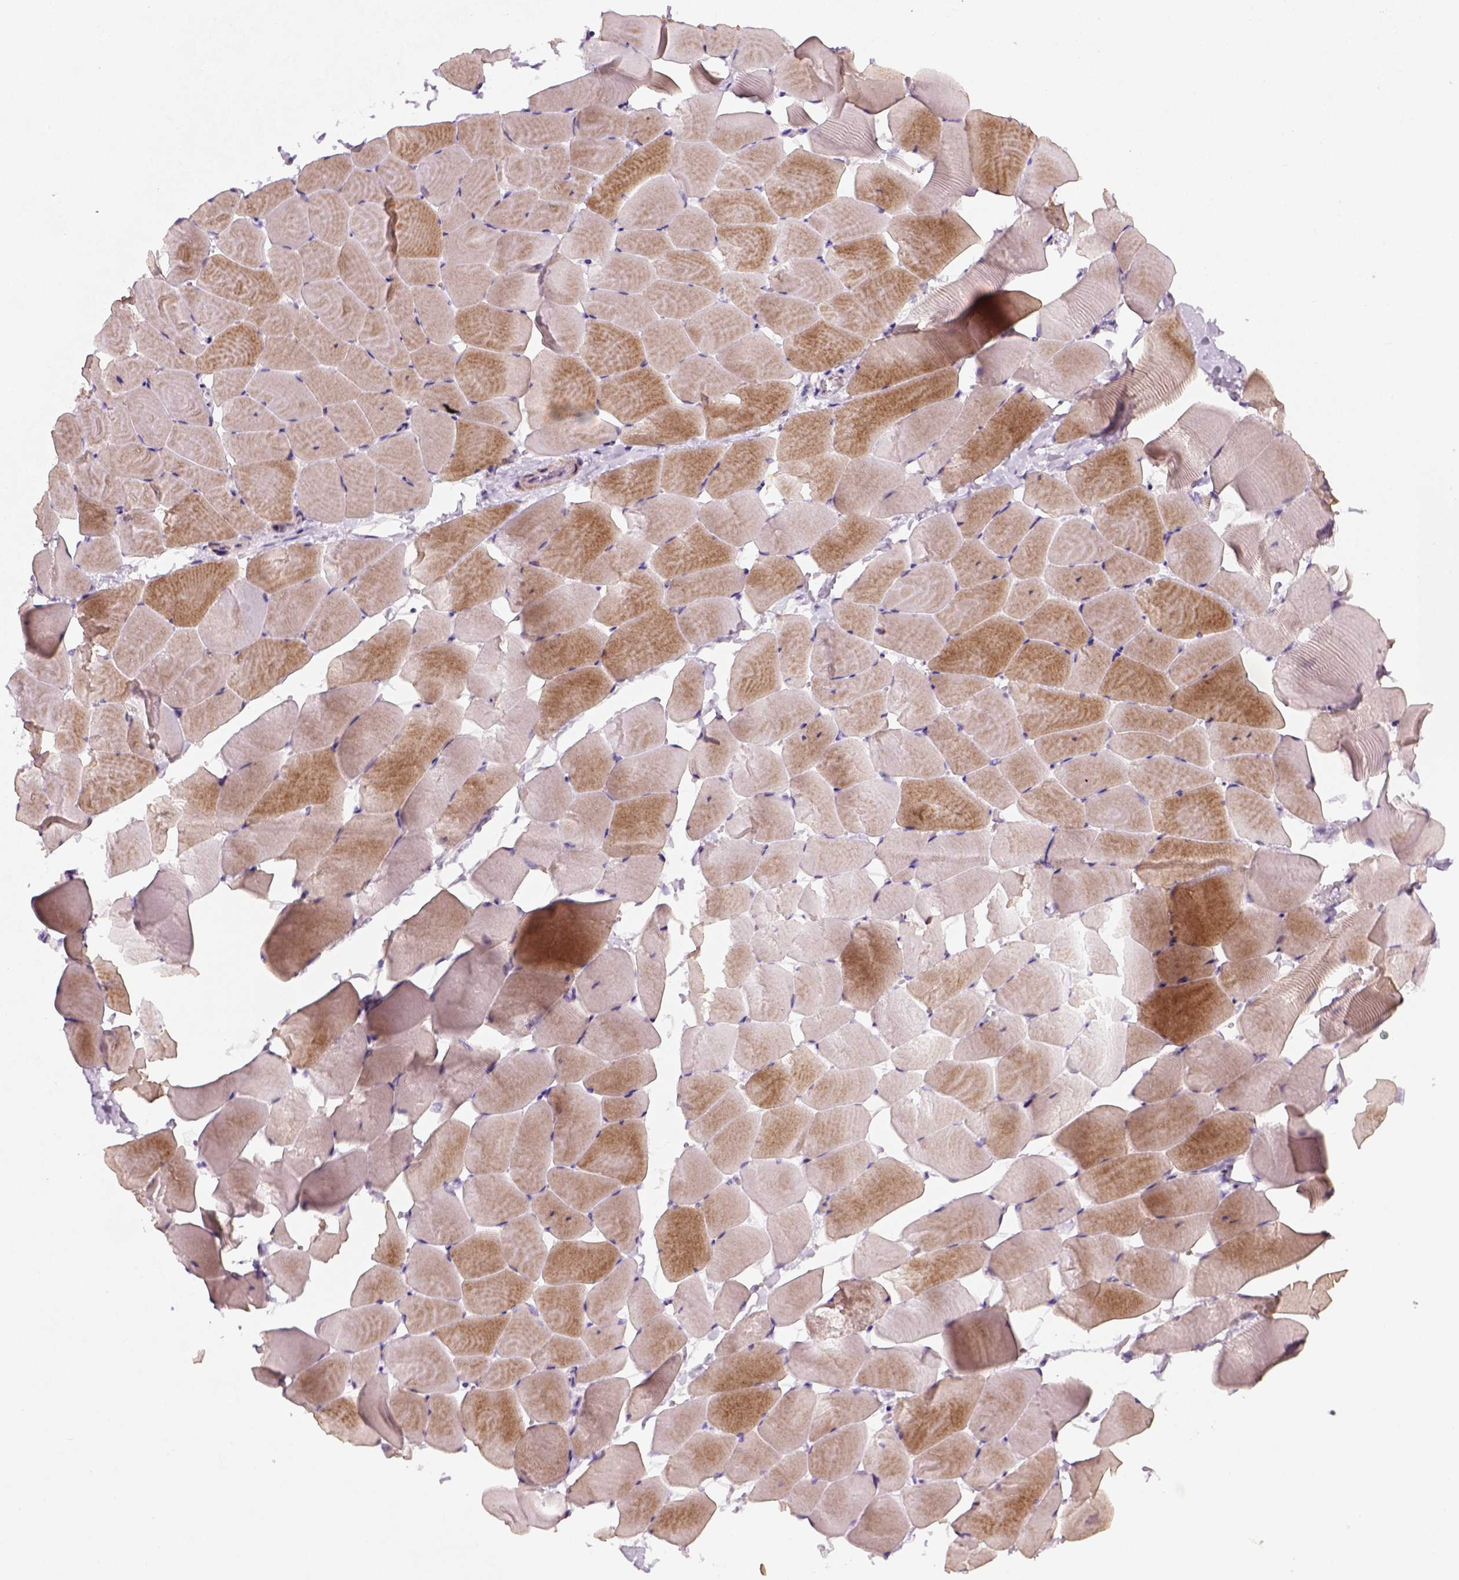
{"staining": {"intensity": "moderate", "quantity": "25%-75%", "location": "cytoplasmic/membranous"}, "tissue": "skeletal muscle", "cell_type": "Myocytes", "image_type": "normal", "snomed": [{"axis": "morphology", "description": "Normal tissue, NOS"}, {"axis": "topography", "description": "Skeletal muscle"}], "caption": "Skeletal muscle was stained to show a protein in brown. There is medium levels of moderate cytoplasmic/membranous expression in approximately 25%-75% of myocytes. Using DAB (brown) and hematoxylin (blue) stains, captured at high magnification using brightfield microscopy.", "gene": "NUDT6", "patient": {"sex": "male", "age": 25}}